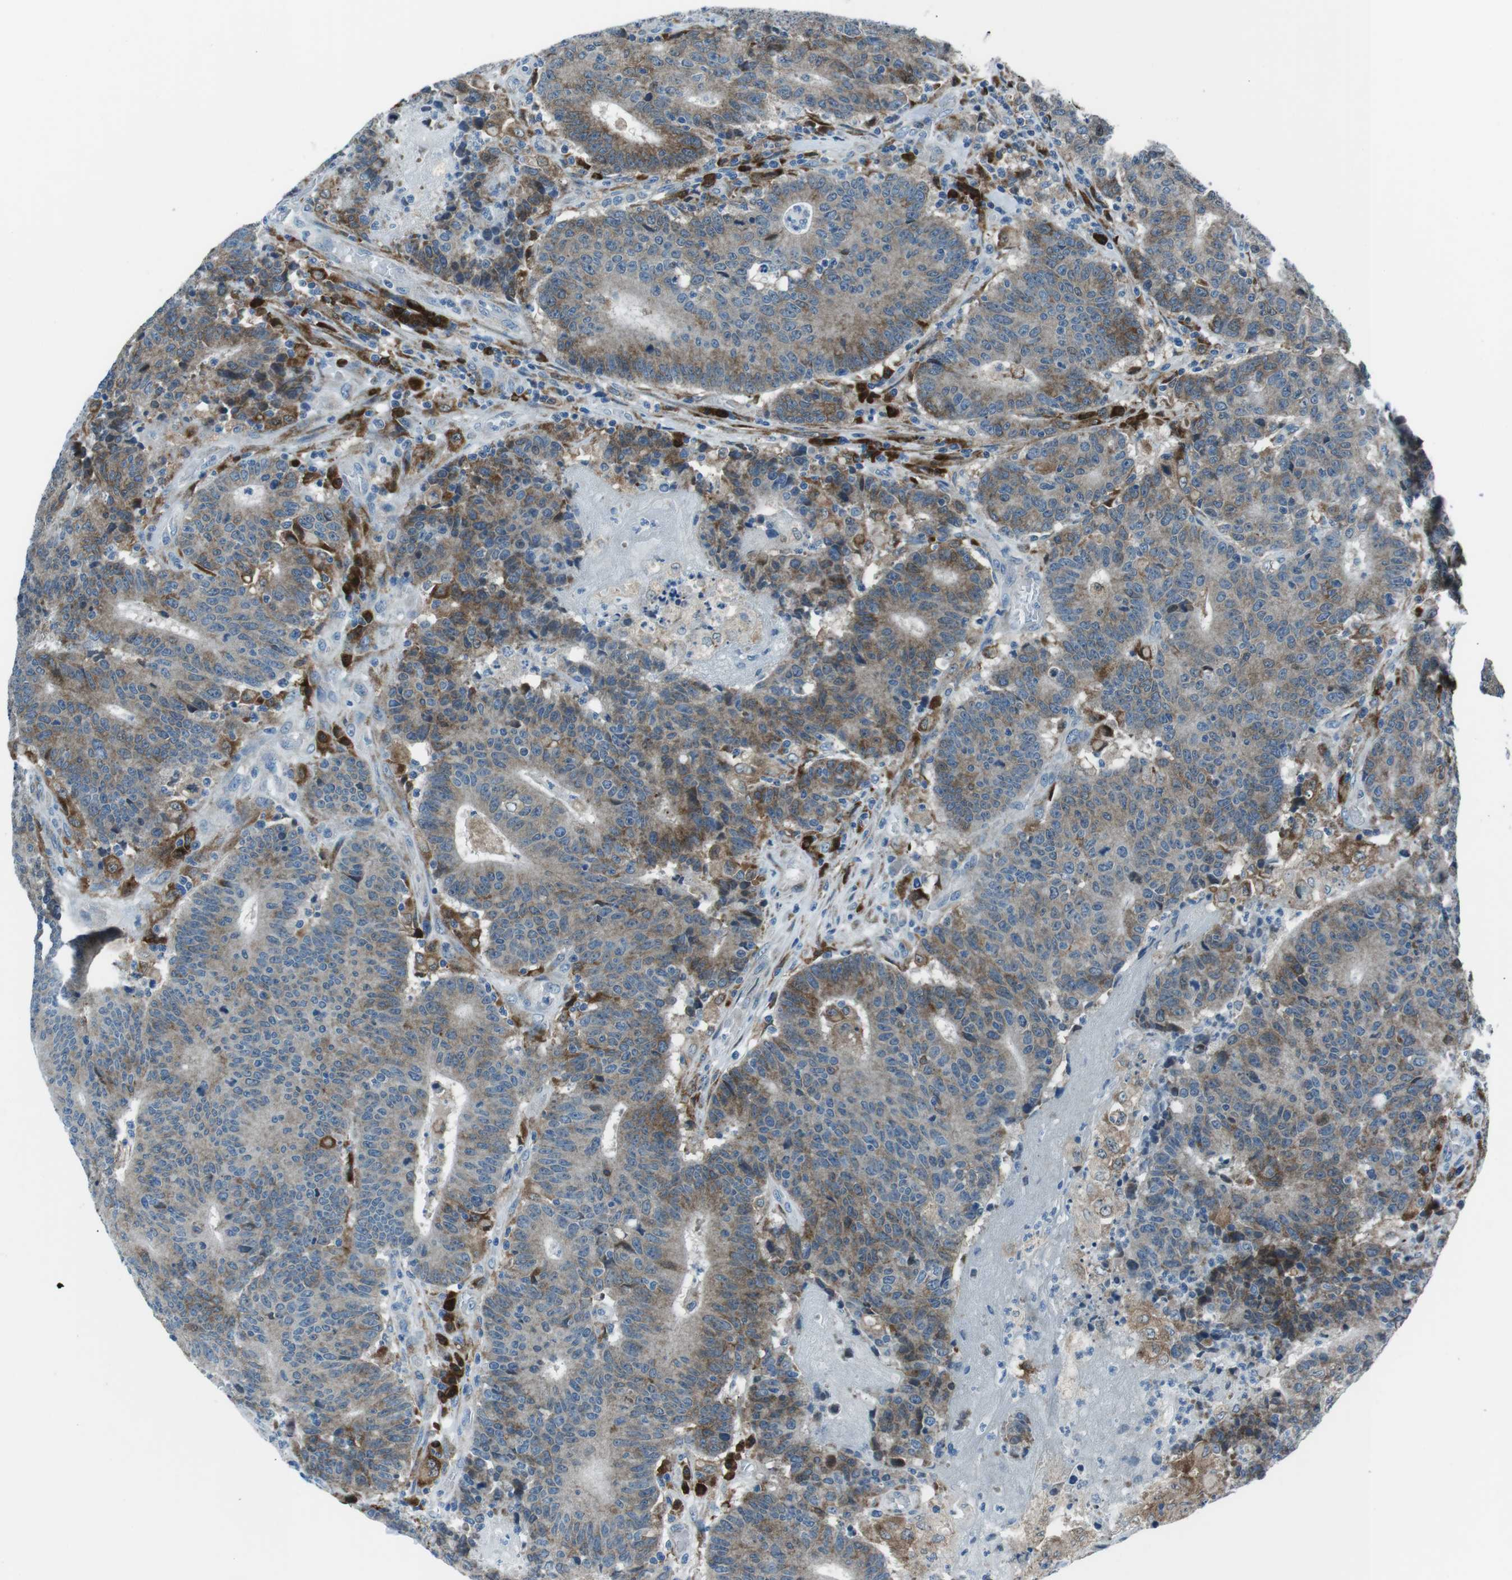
{"staining": {"intensity": "moderate", "quantity": "25%-75%", "location": "cytoplasmic/membranous"}, "tissue": "colorectal cancer", "cell_type": "Tumor cells", "image_type": "cancer", "snomed": [{"axis": "morphology", "description": "Normal tissue, NOS"}, {"axis": "morphology", "description": "Adenocarcinoma, NOS"}, {"axis": "topography", "description": "Colon"}], "caption": "This micrograph shows IHC staining of human colorectal cancer, with medium moderate cytoplasmic/membranous positivity in about 25%-75% of tumor cells.", "gene": "BLNK", "patient": {"sex": "female", "age": 75}}